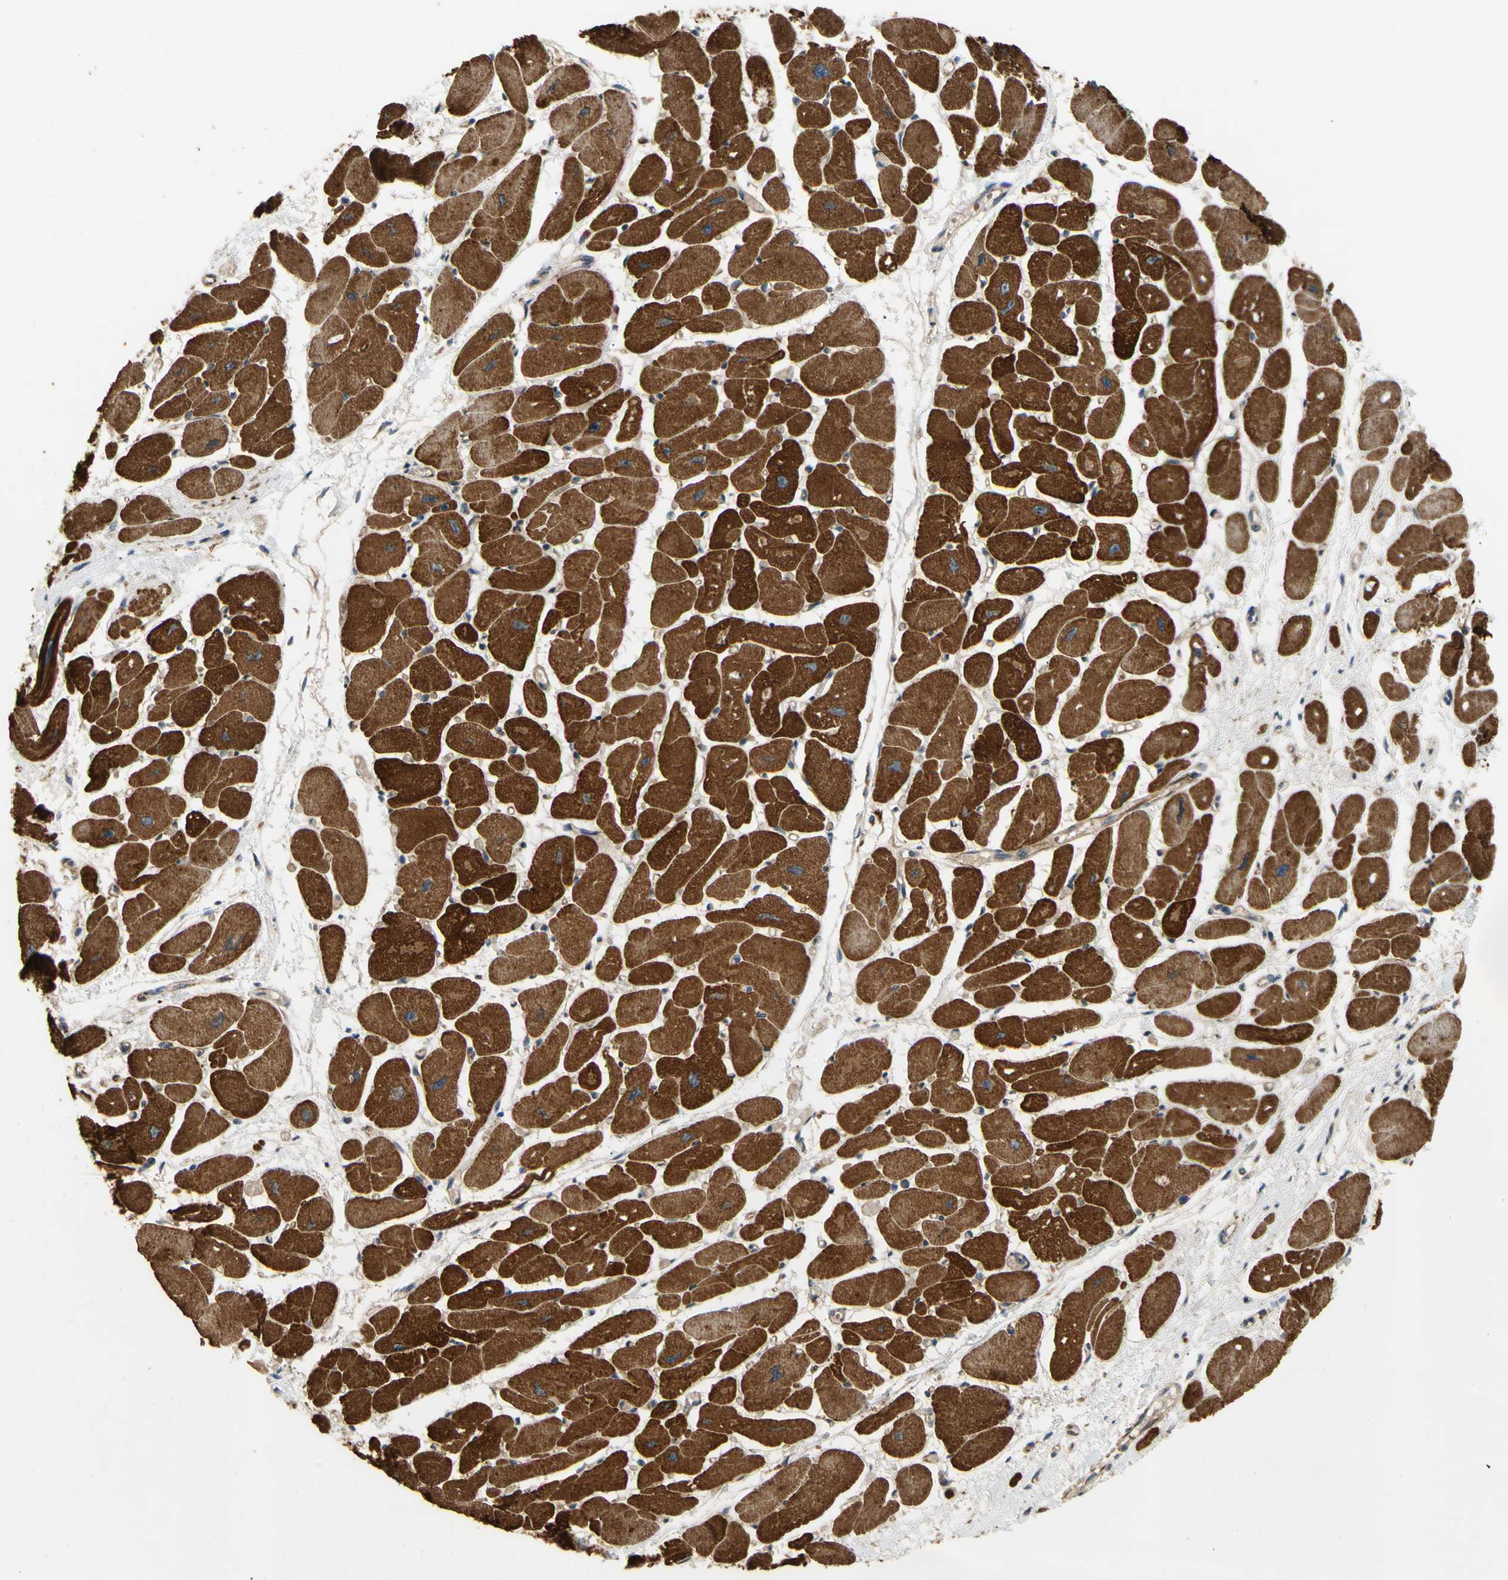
{"staining": {"intensity": "strong", "quantity": "25%-75%", "location": "cytoplasmic/membranous"}, "tissue": "heart muscle", "cell_type": "Cardiomyocytes", "image_type": "normal", "snomed": [{"axis": "morphology", "description": "Normal tissue, NOS"}, {"axis": "topography", "description": "Heart"}], "caption": "Immunohistochemical staining of benign human heart muscle displays 25%-75% levels of strong cytoplasmic/membranous protein expression in approximately 25%-75% of cardiomyocytes. (DAB = brown stain, brightfield microscopy at high magnification).", "gene": "TUBG2", "patient": {"sex": "female", "age": 54}}